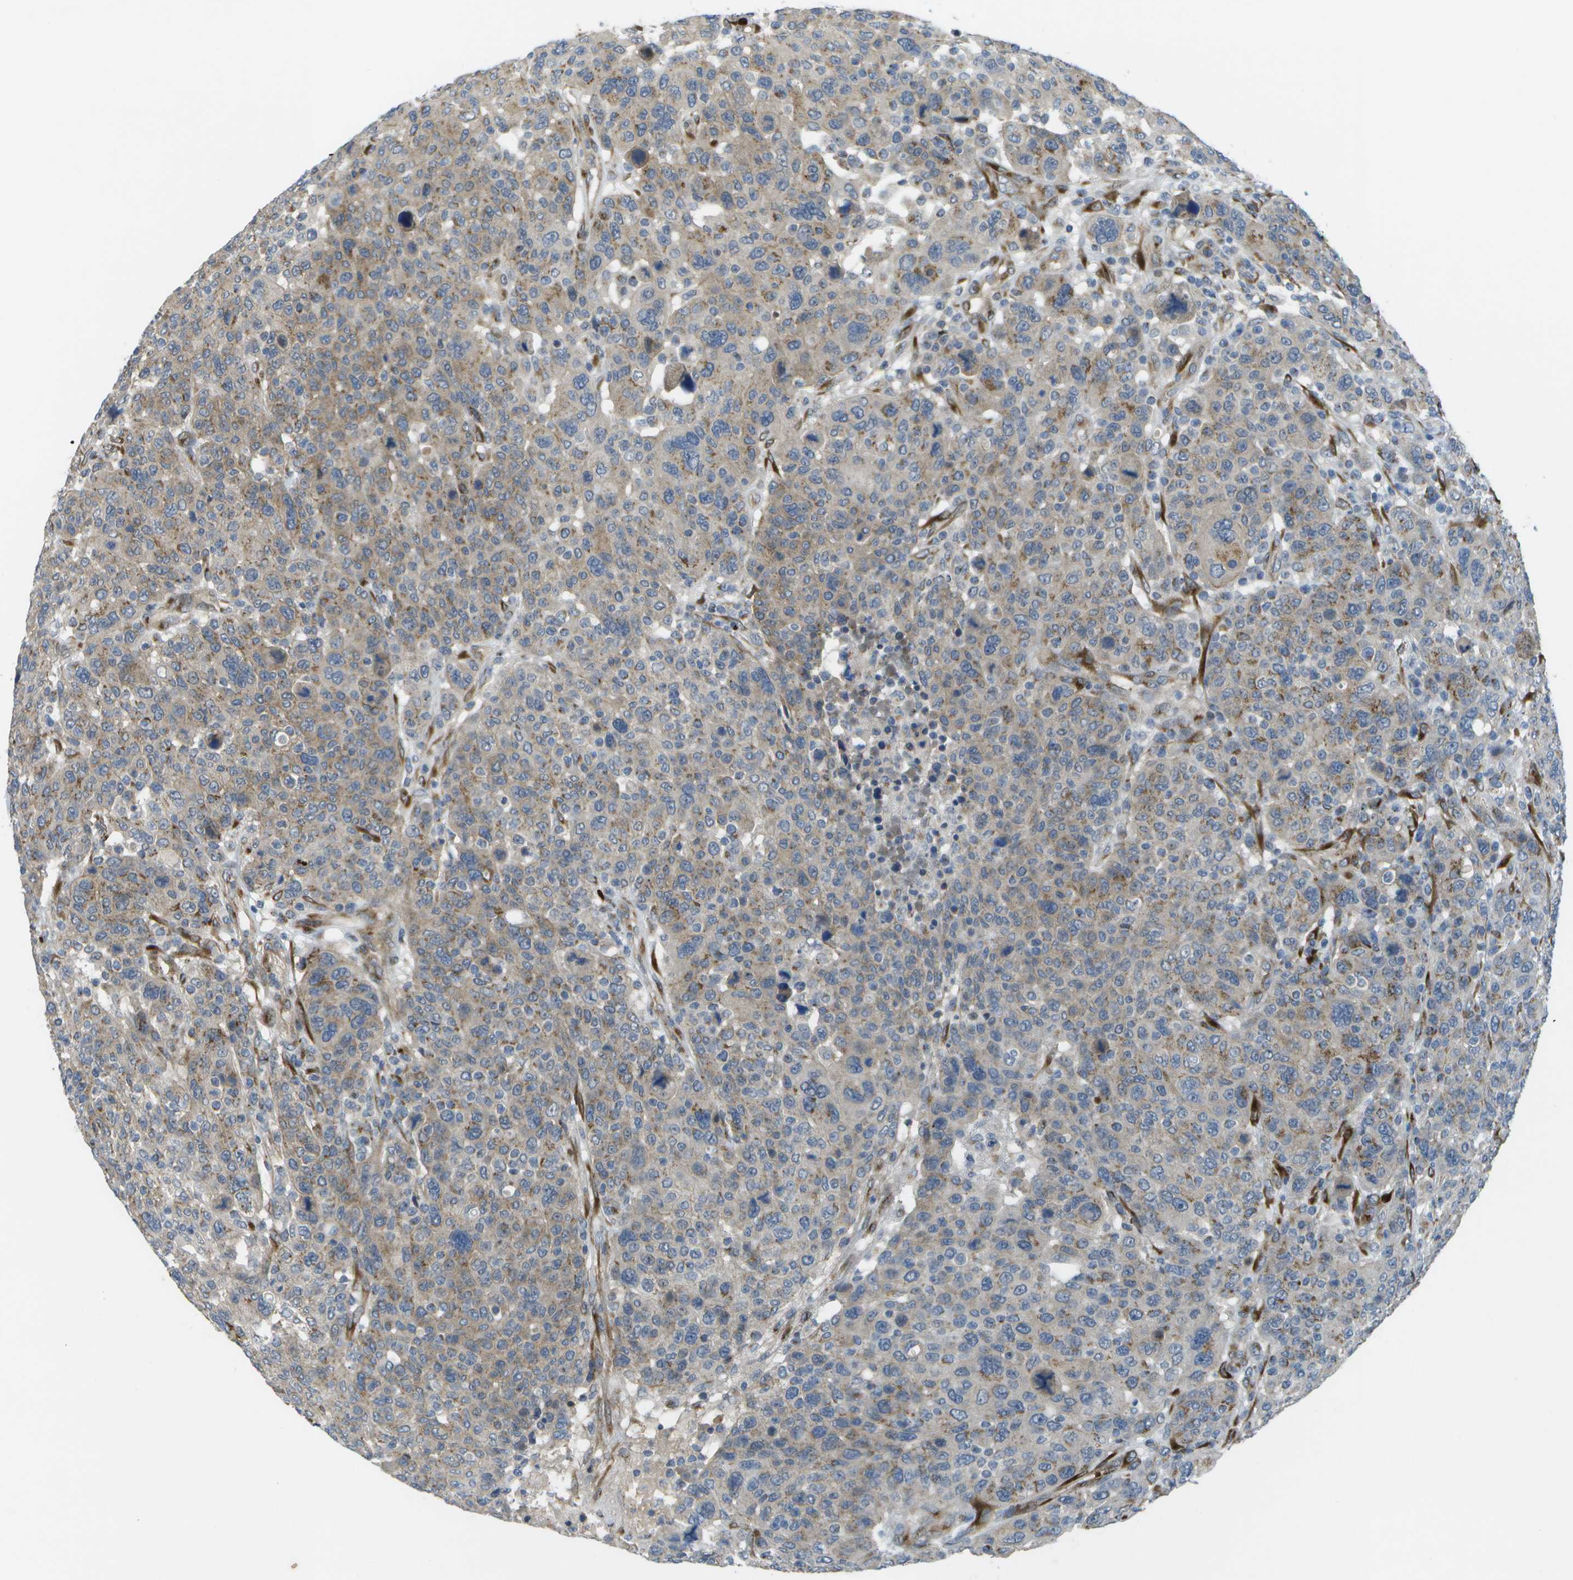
{"staining": {"intensity": "weak", "quantity": ">75%", "location": "cytoplasmic/membranous"}, "tissue": "breast cancer", "cell_type": "Tumor cells", "image_type": "cancer", "snomed": [{"axis": "morphology", "description": "Duct carcinoma"}, {"axis": "topography", "description": "Breast"}], "caption": "Protein staining reveals weak cytoplasmic/membranous positivity in approximately >75% of tumor cells in breast infiltrating ductal carcinoma. Using DAB (3,3'-diaminobenzidine) (brown) and hematoxylin (blue) stains, captured at high magnification using brightfield microscopy.", "gene": "QSOX2", "patient": {"sex": "female", "age": 50}}